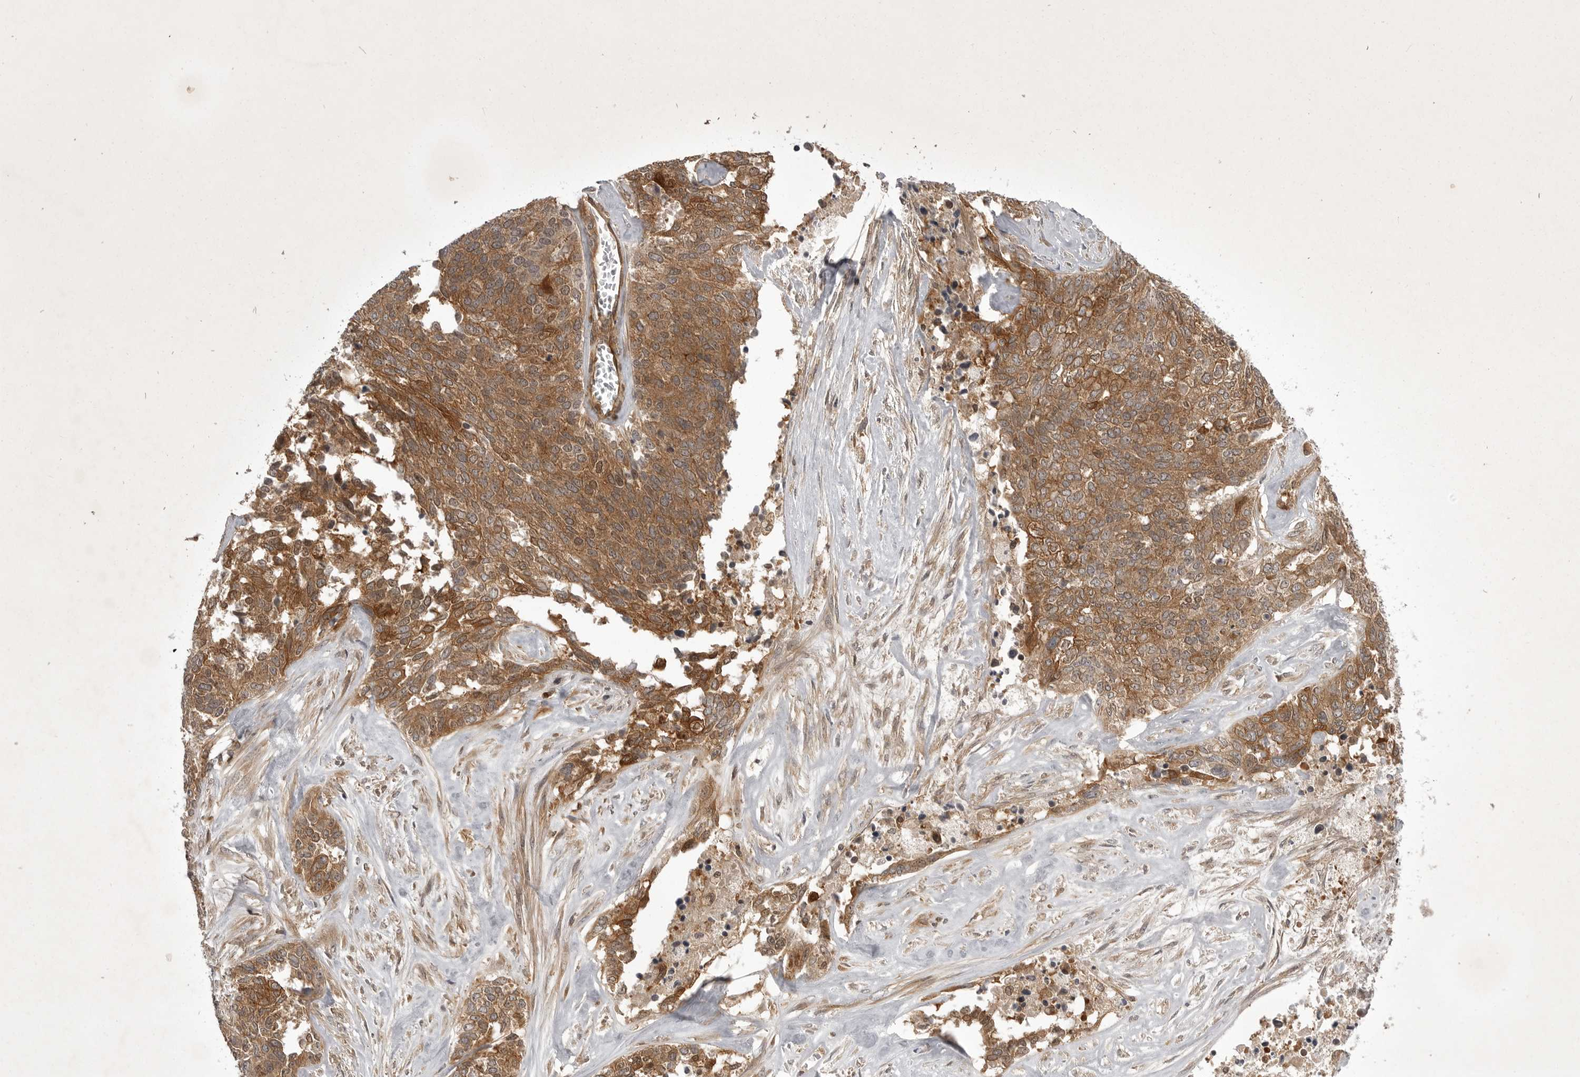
{"staining": {"intensity": "moderate", "quantity": ">75%", "location": "cytoplasmic/membranous"}, "tissue": "ovarian cancer", "cell_type": "Tumor cells", "image_type": "cancer", "snomed": [{"axis": "morphology", "description": "Cystadenocarcinoma, serous, NOS"}, {"axis": "topography", "description": "Ovary"}], "caption": "Protein analysis of ovarian cancer (serous cystadenocarcinoma) tissue exhibits moderate cytoplasmic/membranous expression in about >75% of tumor cells.", "gene": "STK24", "patient": {"sex": "female", "age": 44}}